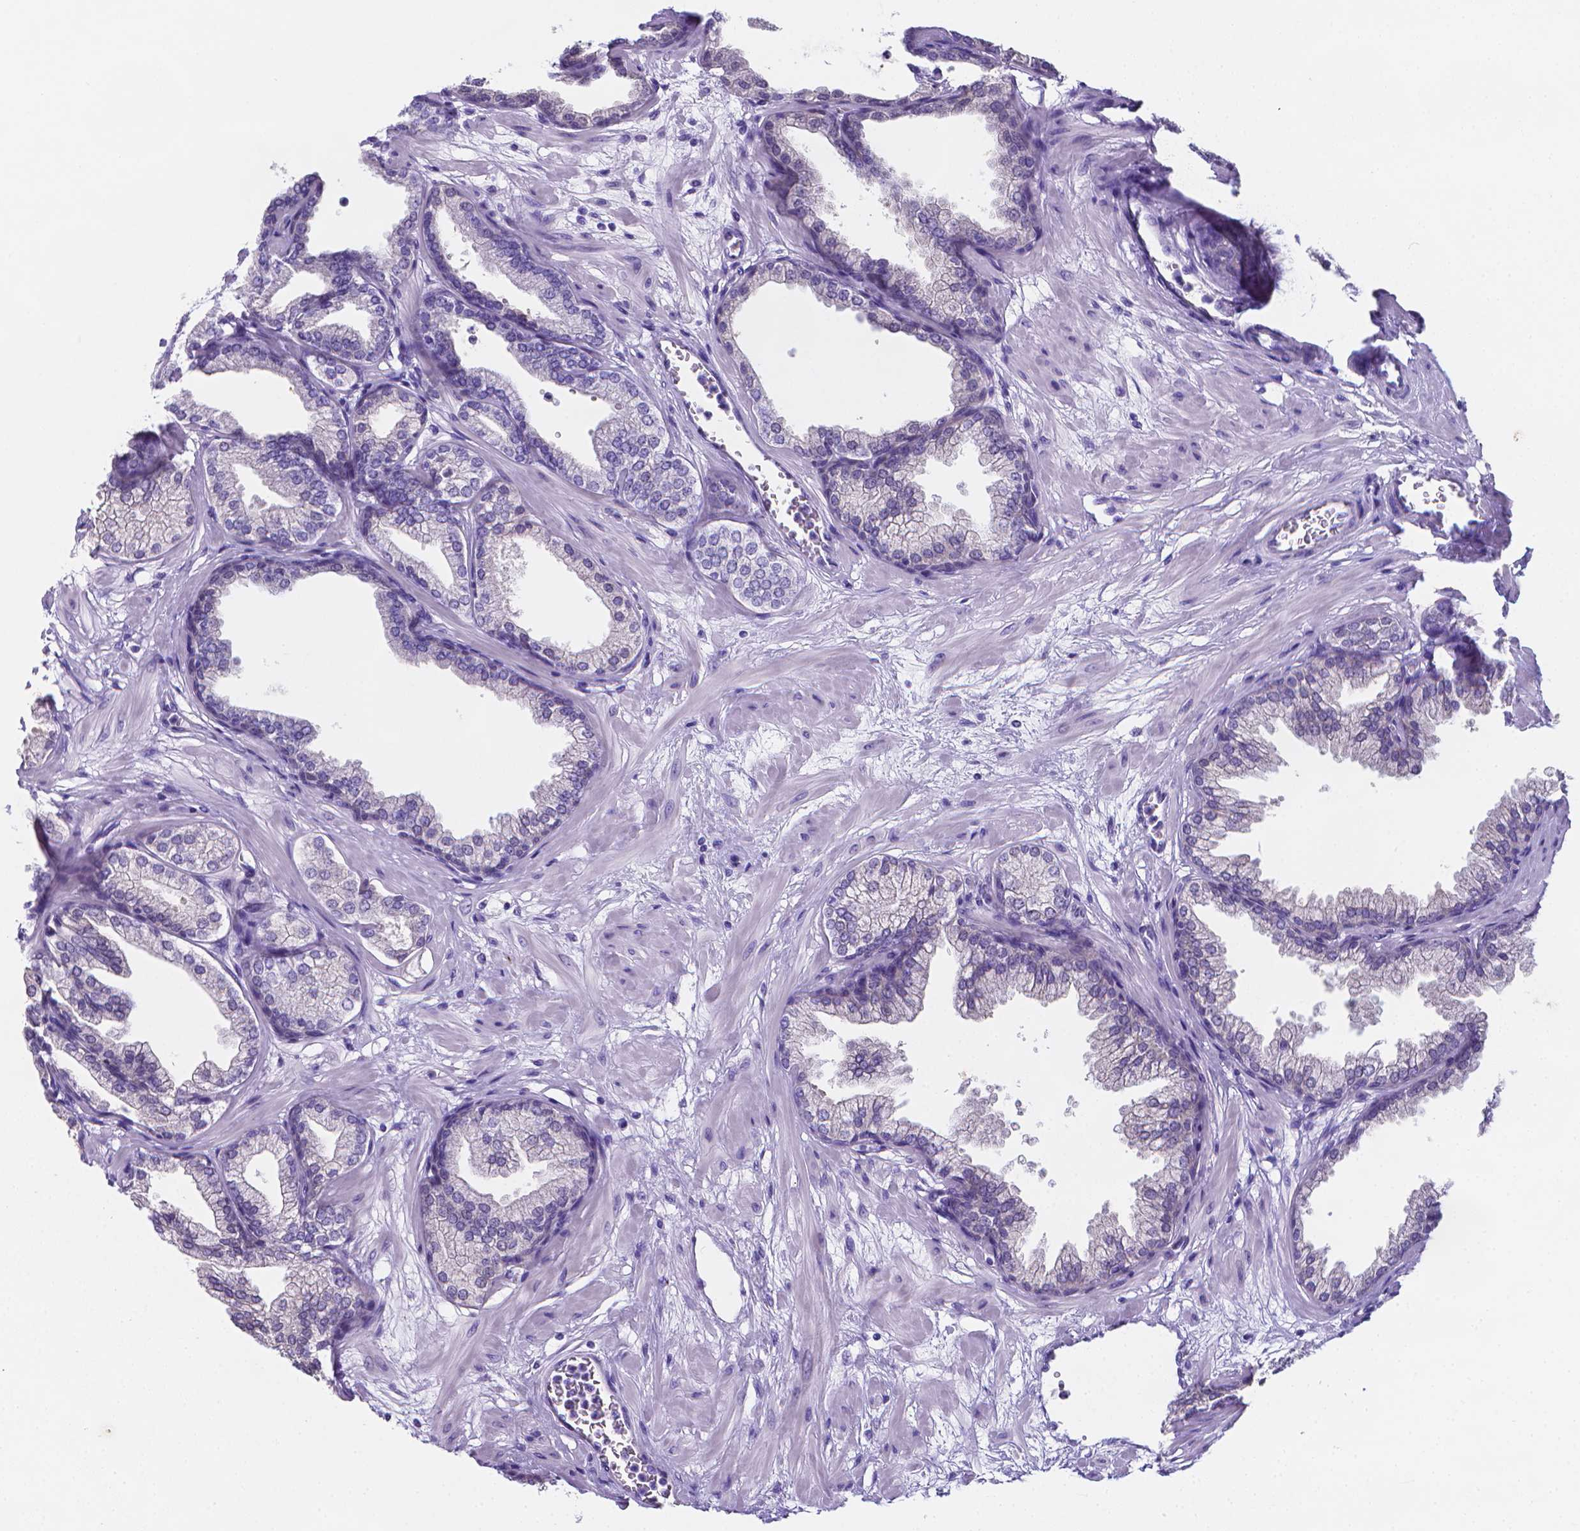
{"staining": {"intensity": "negative", "quantity": "none", "location": "none"}, "tissue": "prostate", "cell_type": "Glandular cells", "image_type": "normal", "snomed": [{"axis": "morphology", "description": "Normal tissue, NOS"}, {"axis": "topography", "description": "Prostate"}], "caption": "Benign prostate was stained to show a protein in brown. There is no significant positivity in glandular cells. (DAB (3,3'-diaminobenzidine) IHC with hematoxylin counter stain).", "gene": "LRRC73", "patient": {"sex": "male", "age": 37}}